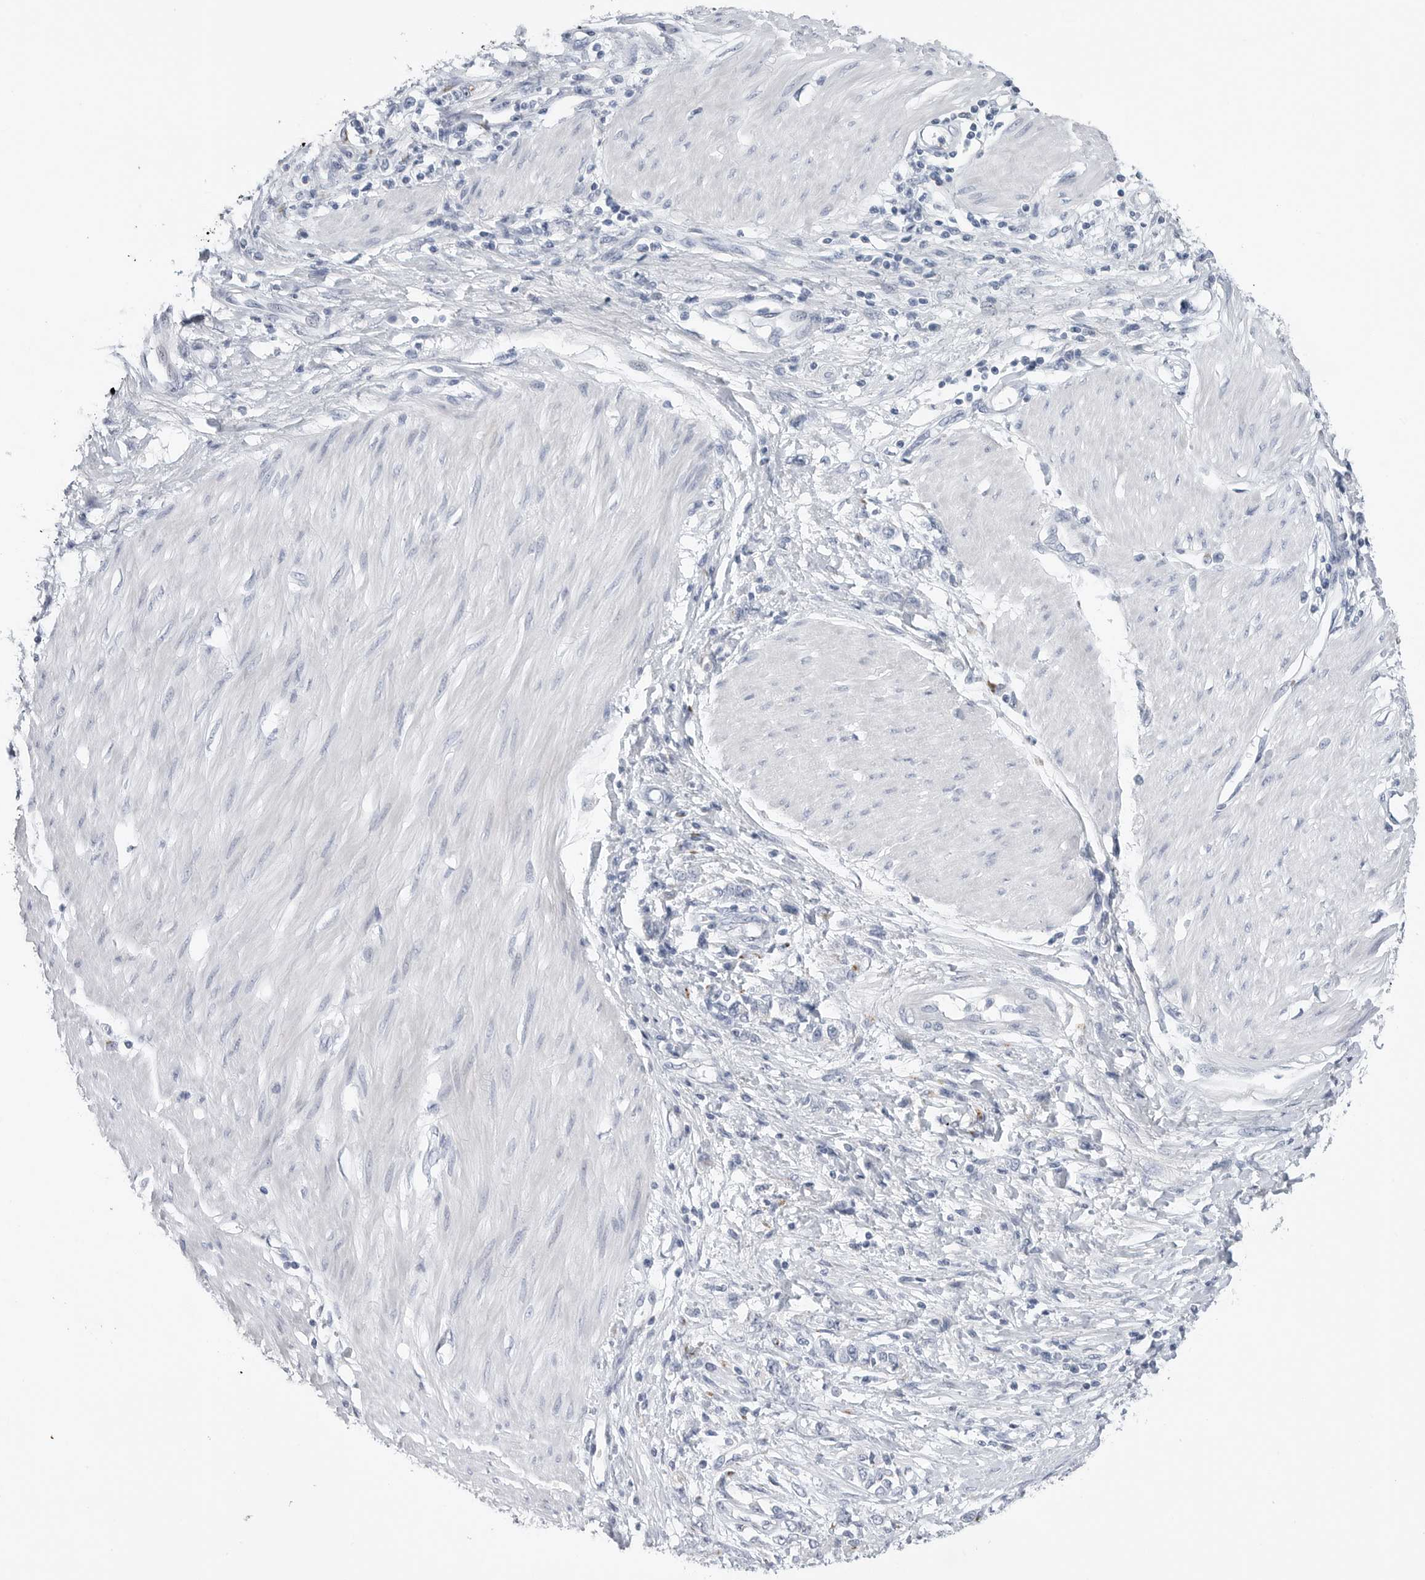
{"staining": {"intensity": "negative", "quantity": "none", "location": "none"}, "tissue": "stomach cancer", "cell_type": "Tumor cells", "image_type": "cancer", "snomed": [{"axis": "morphology", "description": "Adenocarcinoma, NOS"}, {"axis": "topography", "description": "Stomach"}], "caption": "IHC histopathology image of human stomach adenocarcinoma stained for a protein (brown), which reveals no expression in tumor cells.", "gene": "TIMP1", "patient": {"sex": "female", "age": 76}}